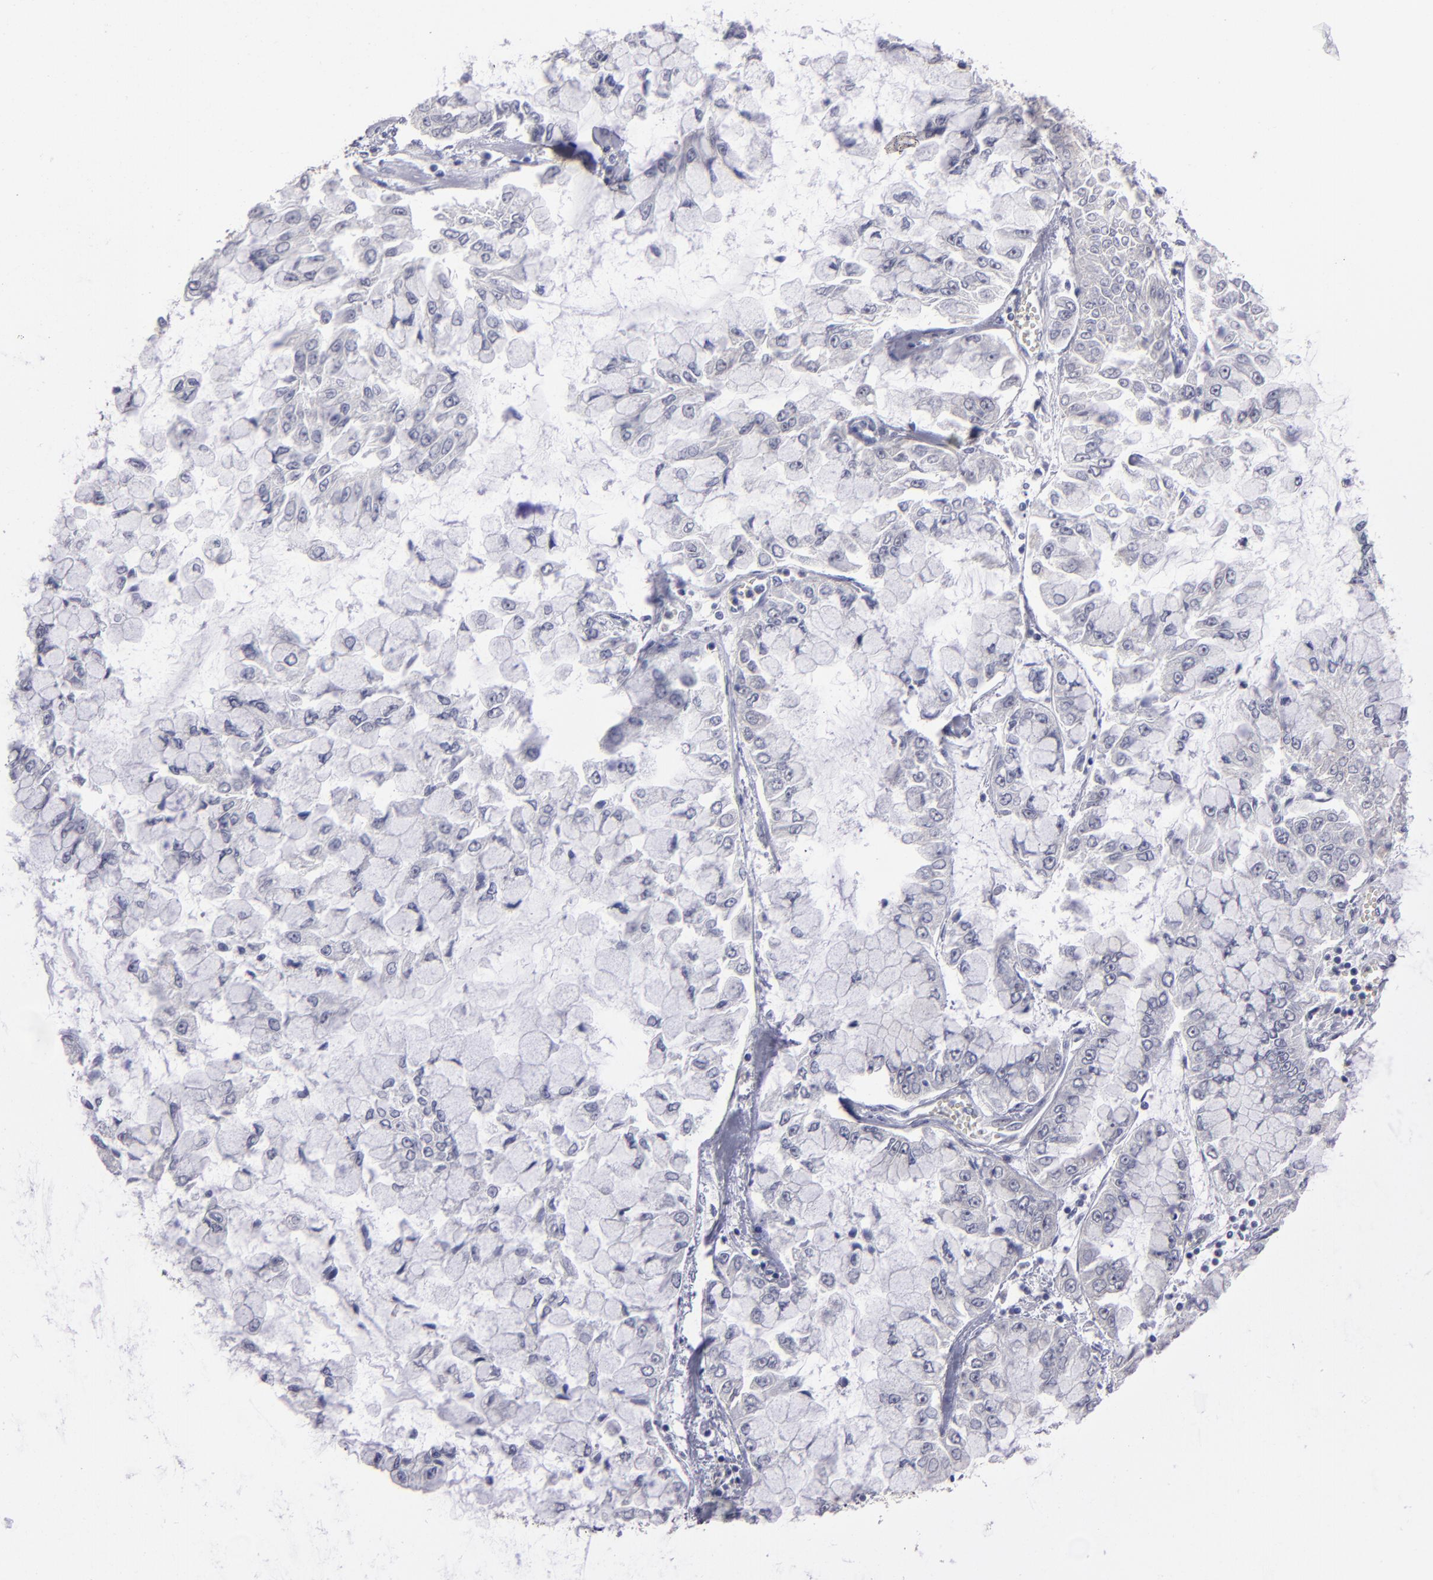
{"staining": {"intensity": "negative", "quantity": "none", "location": "none"}, "tissue": "liver cancer", "cell_type": "Tumor cells", "image_type": "cancer", "snomed": [{"axis": "morphology", "description": "Cholangiocarcinoma"}, {"axis": "topography", "description": "Liver"}], "caption": "Liver cancer stained for a protein using IHC displays no positivity tumor cells.", "gene": "ZNF175", "patient": {"sex": "female", "age": 79}}